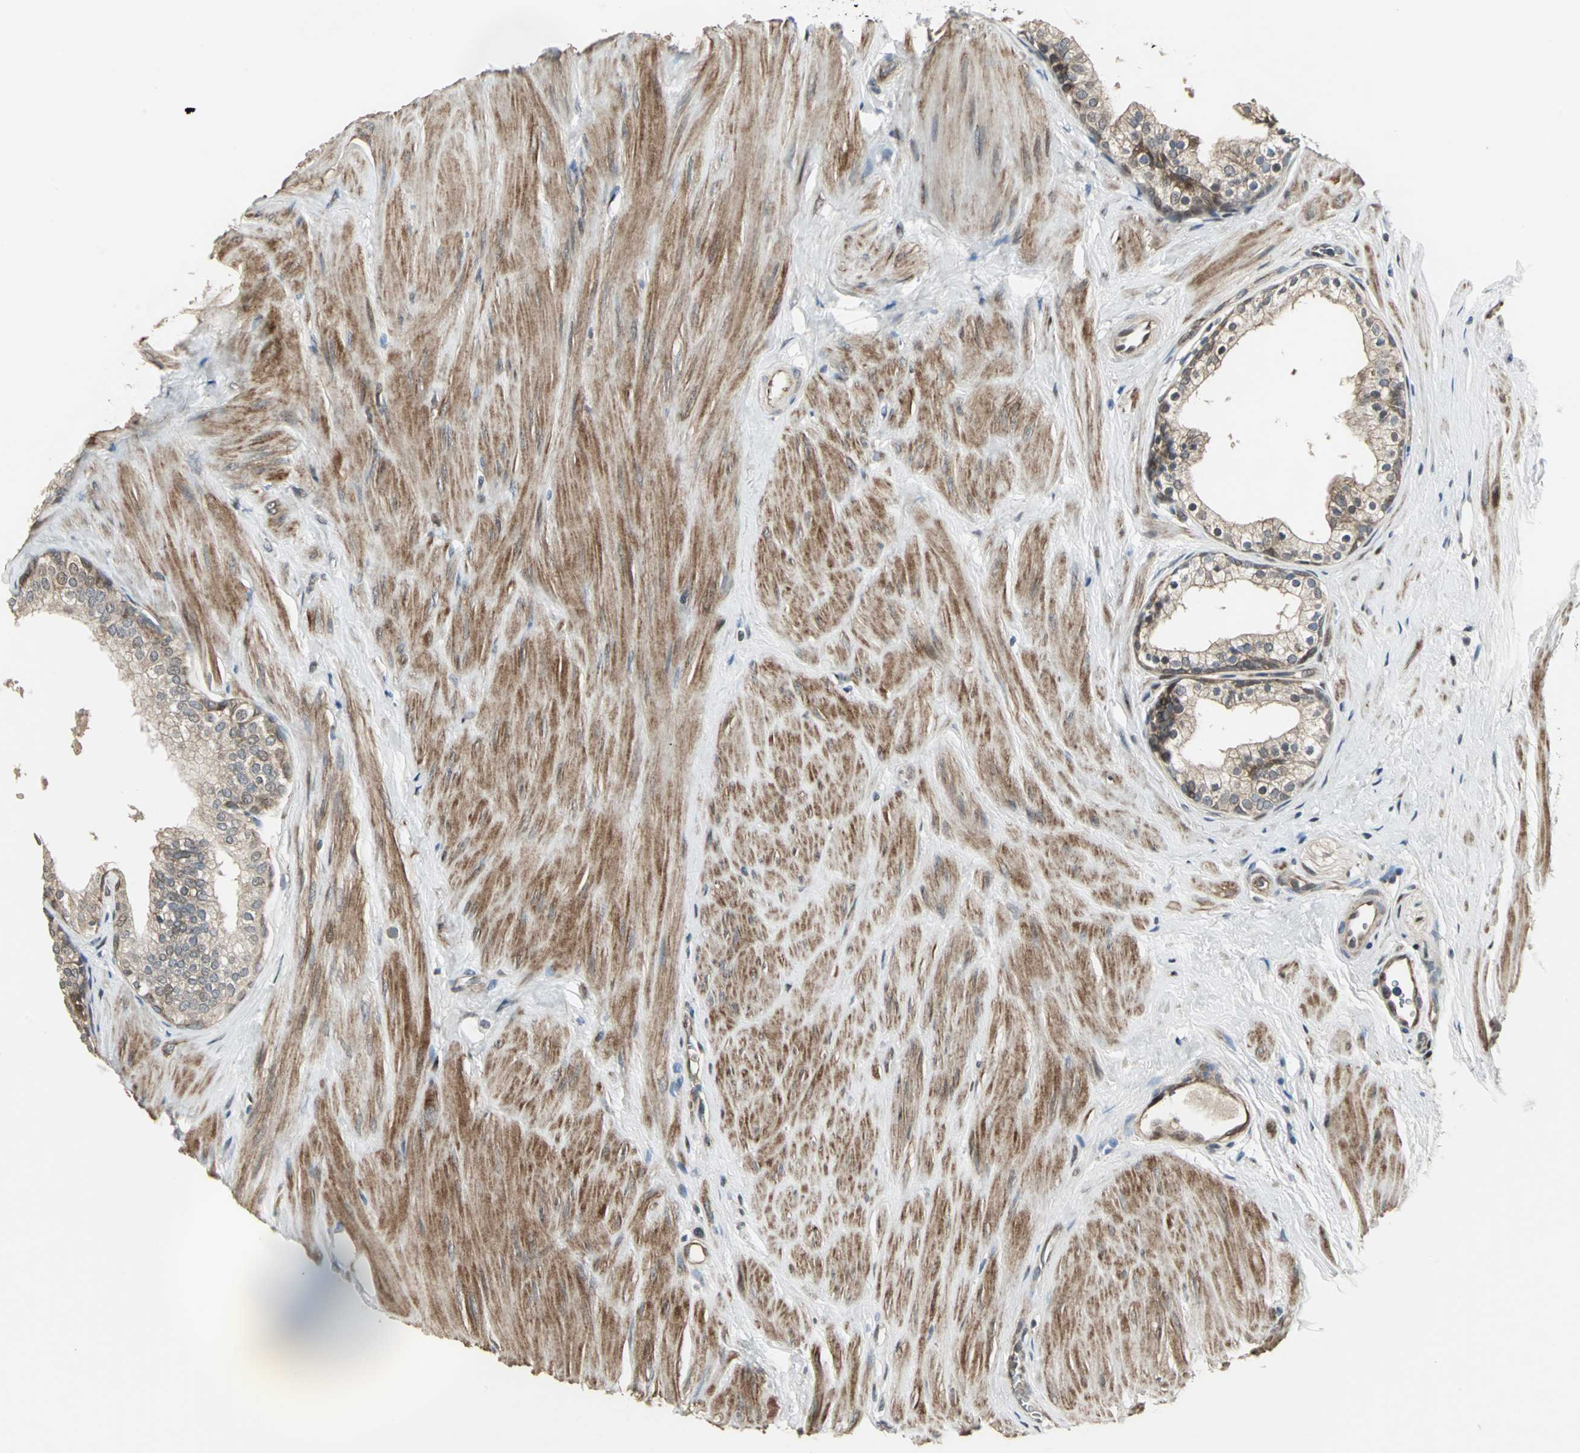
{"staining": {"intensity": "weak", "quantity": ">75%", "location": "cytoplasmic/membranous"}, "tissue": "prostate", "cell_type": "Glandular cells", "image_type": "normal", "snomed": [{"axis": "morphology", "description": "Normal tissue, NOS"}, {"axis": "topography", "description": "Prostate"}], "caption": "An image of human prostate stained for a protein exhibits weak cytoplasmic/membranous brown staining in glandular cells.", "gene": "PFDN1", "patient": {"sex": "male", "age": 60}}